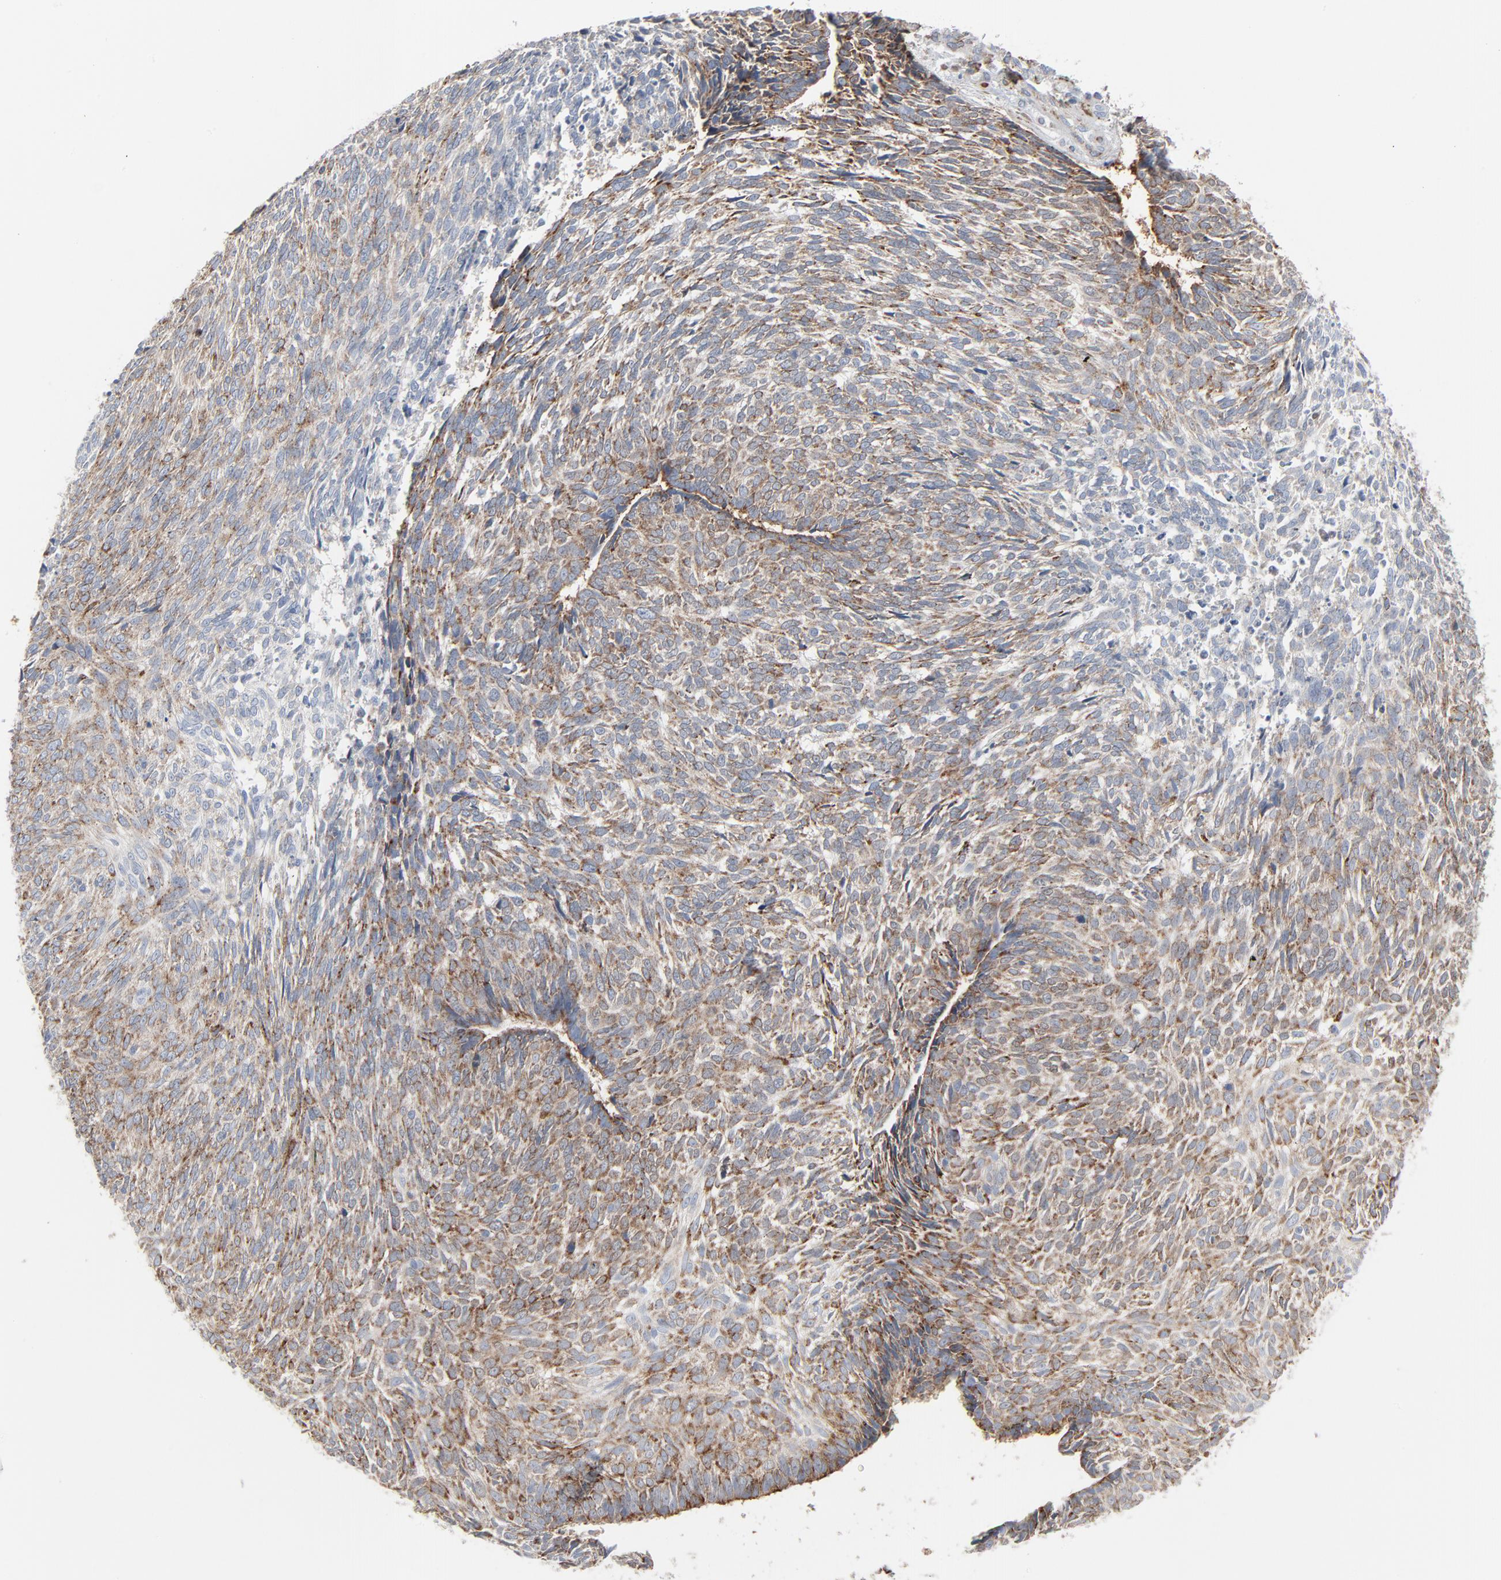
{"staining": {"intensity": "moderate", "quantity": ">75%", "location": "cytoplasmic/membranous"}, "tissue": "skin cancer", "cell_type": "Tumor cells", "image_type": "cancer", "snomed": [{"axis": "morphology", "description": "Basal cell carcinoma"}, {"axis": "topography", "description": "Skin"}], "caption": "A brown stain labels moderate cytoplasmic/membranous staining of a protein in skin cancer (basal cell carcinoma) tumor cells. (Stains: DAB in brown, nuclei in blue, Microscopy: brightfield microscopy at high magnification).", "gene": "BGN", "patient": {"sex": "male", "age": 72}}